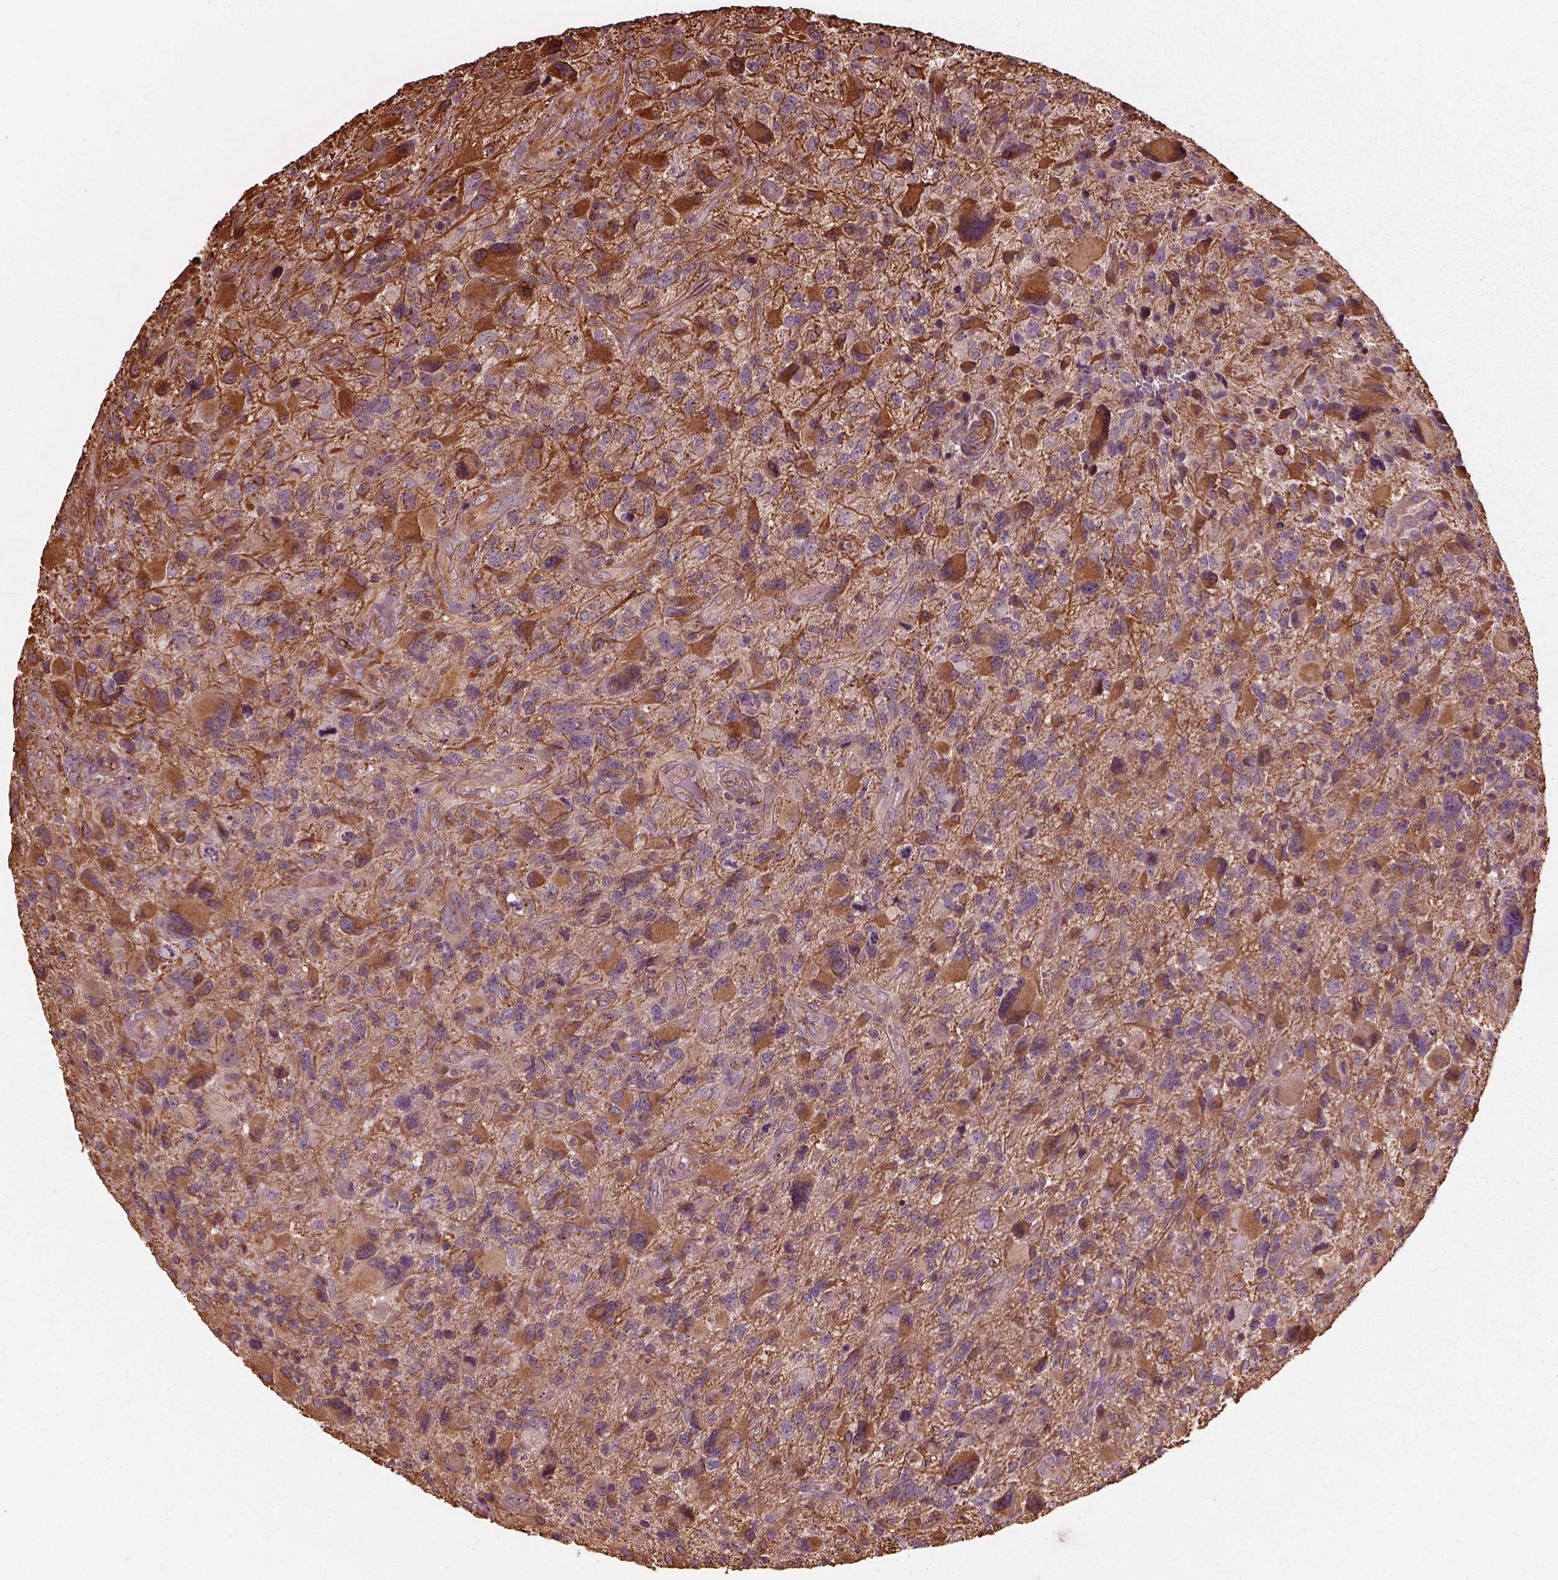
{"staining": {"intensity": "weak", "quantity": "<25%", "location": "cytoplasmic/membranous"}, "tissue": "glioma", "cell_type": "Tumor cells", "image_type": "cancer", "snomed": [{"axis": "morphology", "description": "Glioma, malignant, NOS"}, {"axis": "morphology", "description": "Glioma, malignant, High grade"}, {"axis": "topography", "description": "Brain"}], "caption": "The IHC histopathology image has no significant expression in tumor cells of glioma tissue.", "gene": "GTPBP1", "patient": {"sex": "female", "age": 71}}